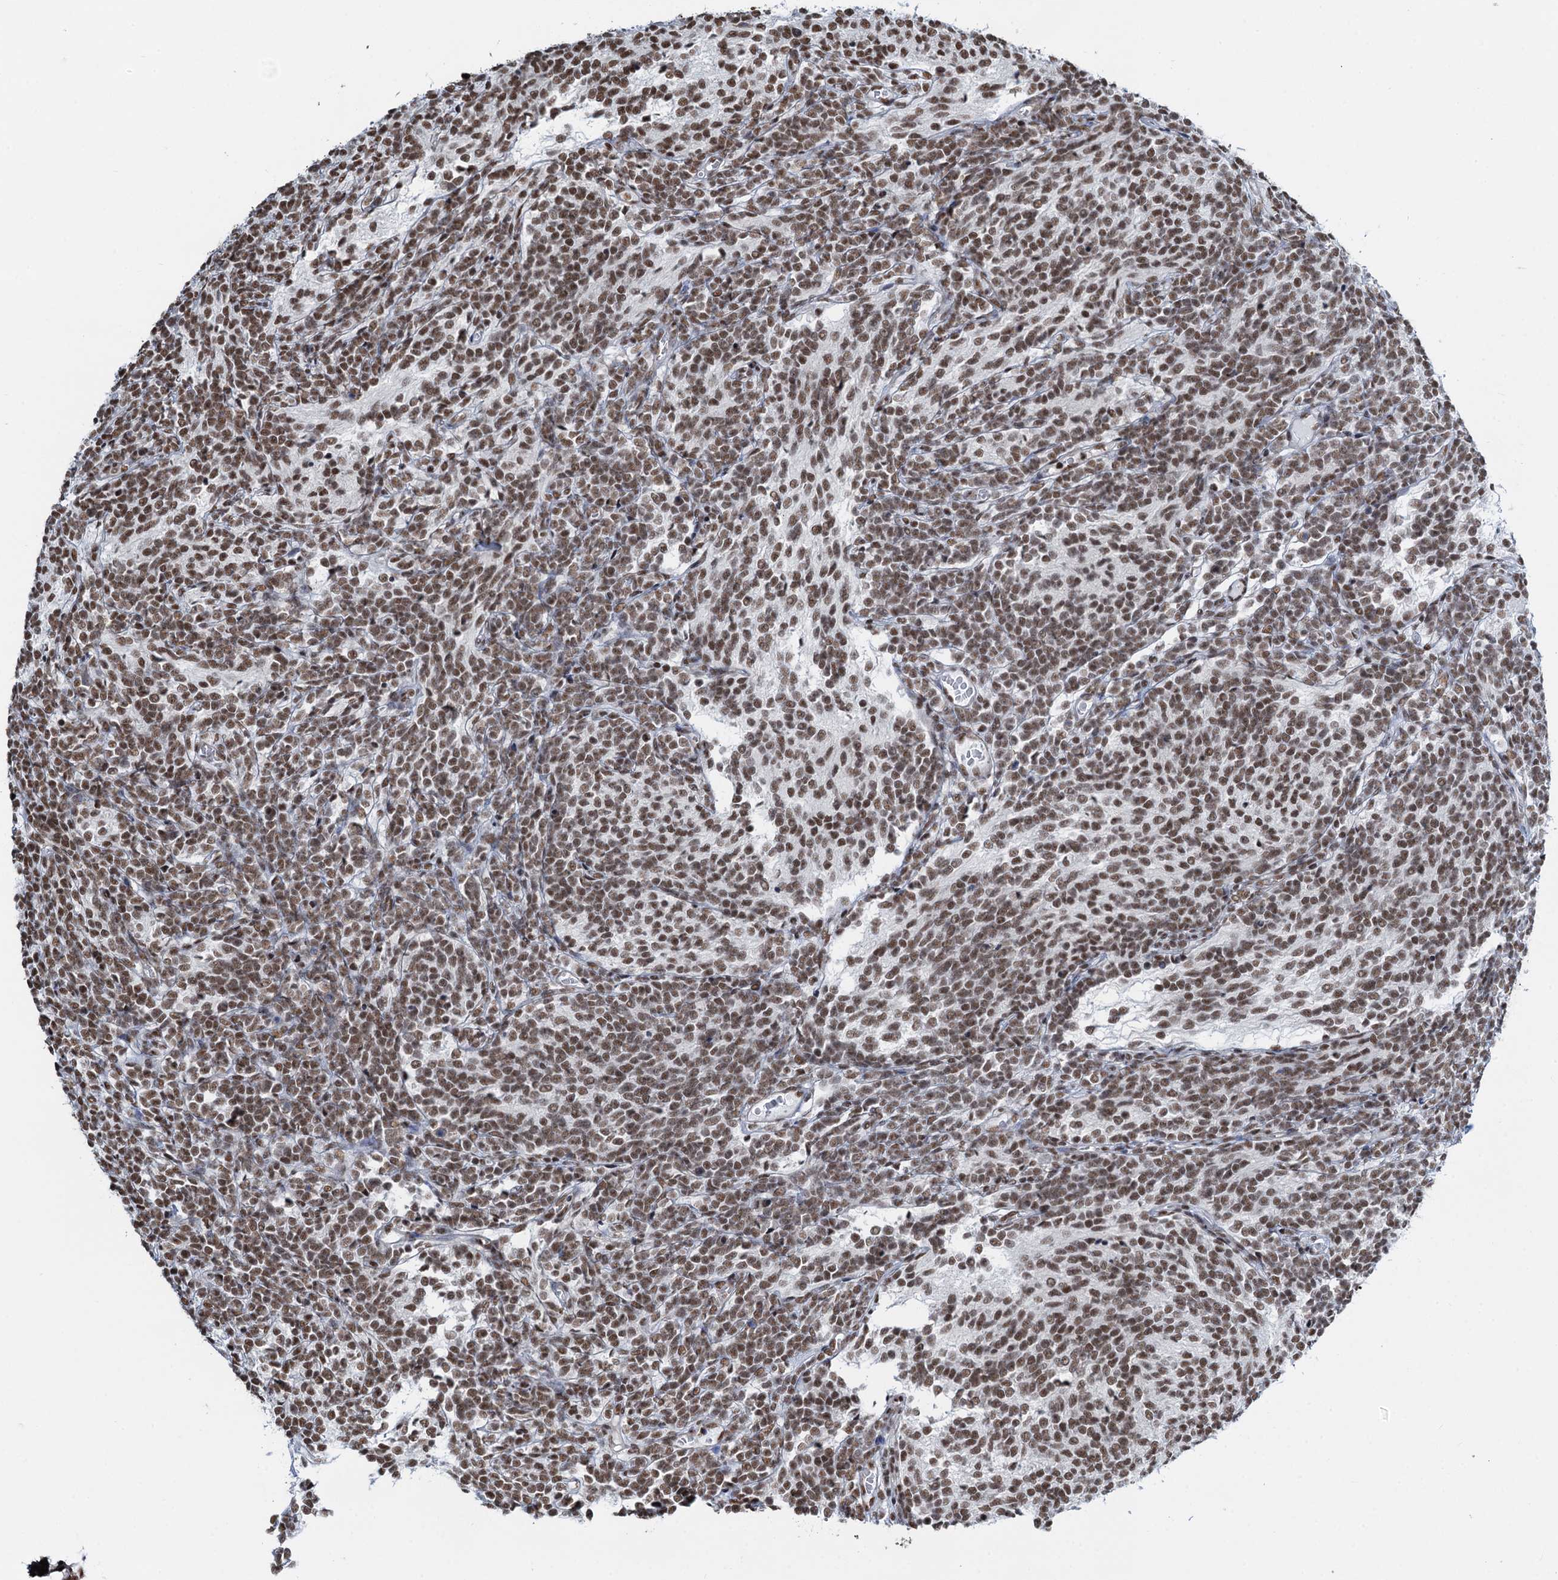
{"staining": {"intensity": "moderate", "quantity": ">75%", "location": "nuclear"}, "tissue": "glioma", "cell_type": "Tumor cells", "image_type": "cancer", "snomed": [{"axis": "morphology", "description": "Glioma, malignant, Low grade"}, {"axis": "topography", "description": "Brain"}], "caption": "Human malignant glioma (low-grade) stained with a brown dye exhibits moderate nuclear positive positivity in about >75% of tumor cells.", "gene": "ZNF609", "patient": {"sex": "female", "age": 1}}